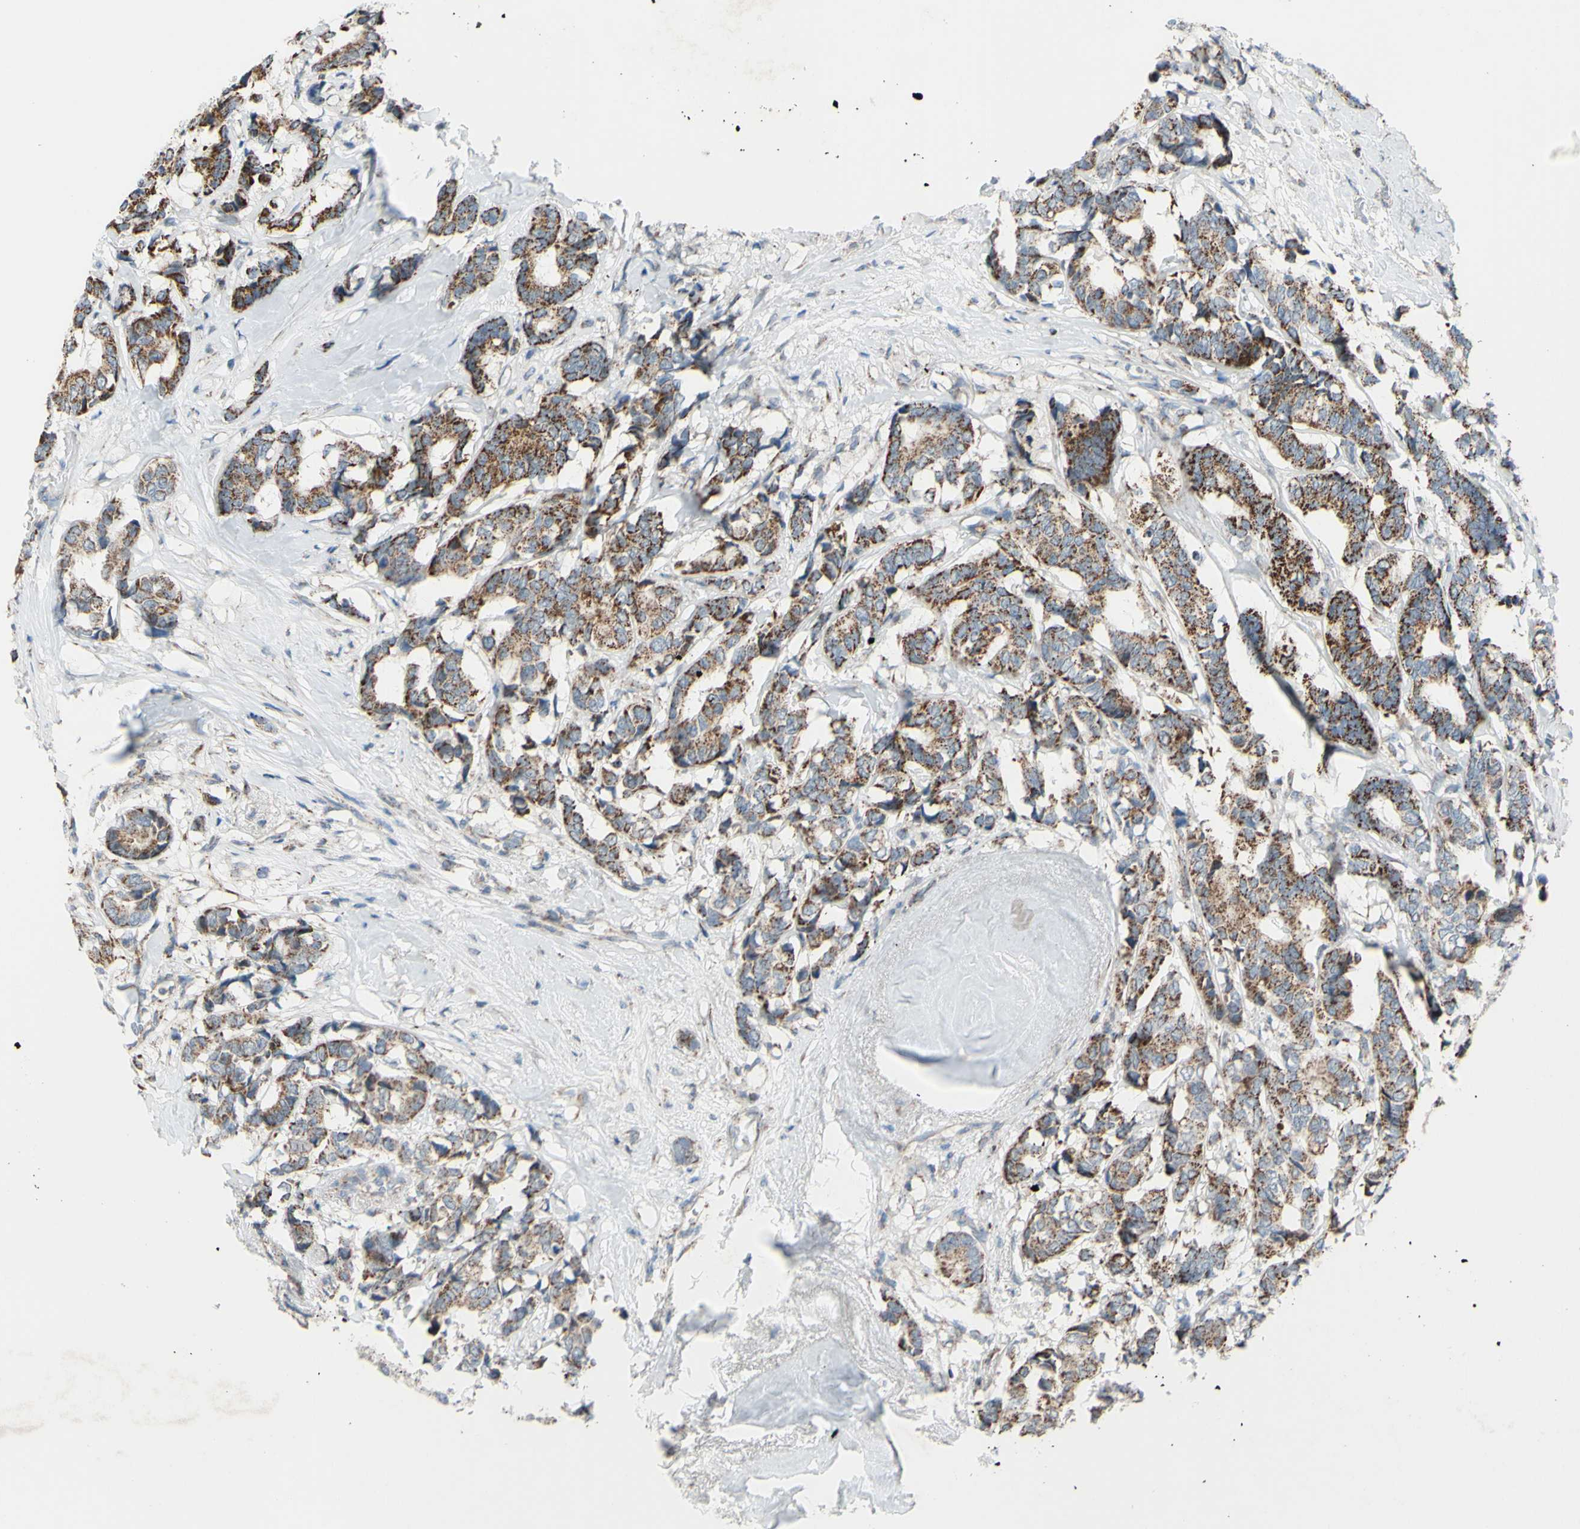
{"staining": {"intensity": "moderate", "quantity": ">75%", "location": "cytoplasmic/membranous"}, "tissue": "breast cancer", "cell_type": "Tumor cells", "image_type": "cancer", "snomed": [{"axis": "morphology", "description": "Duct carcinoma"}, {"axis": "topography", "description": "Breast"}], "caption": "Breast invasive ductal carcinoma stained for a protein reveals moderate cytoplasmic/membranous positivity in tumor cells.", "gene": "GLT8D1", "patient": {"sex": "female", "age": 87}}